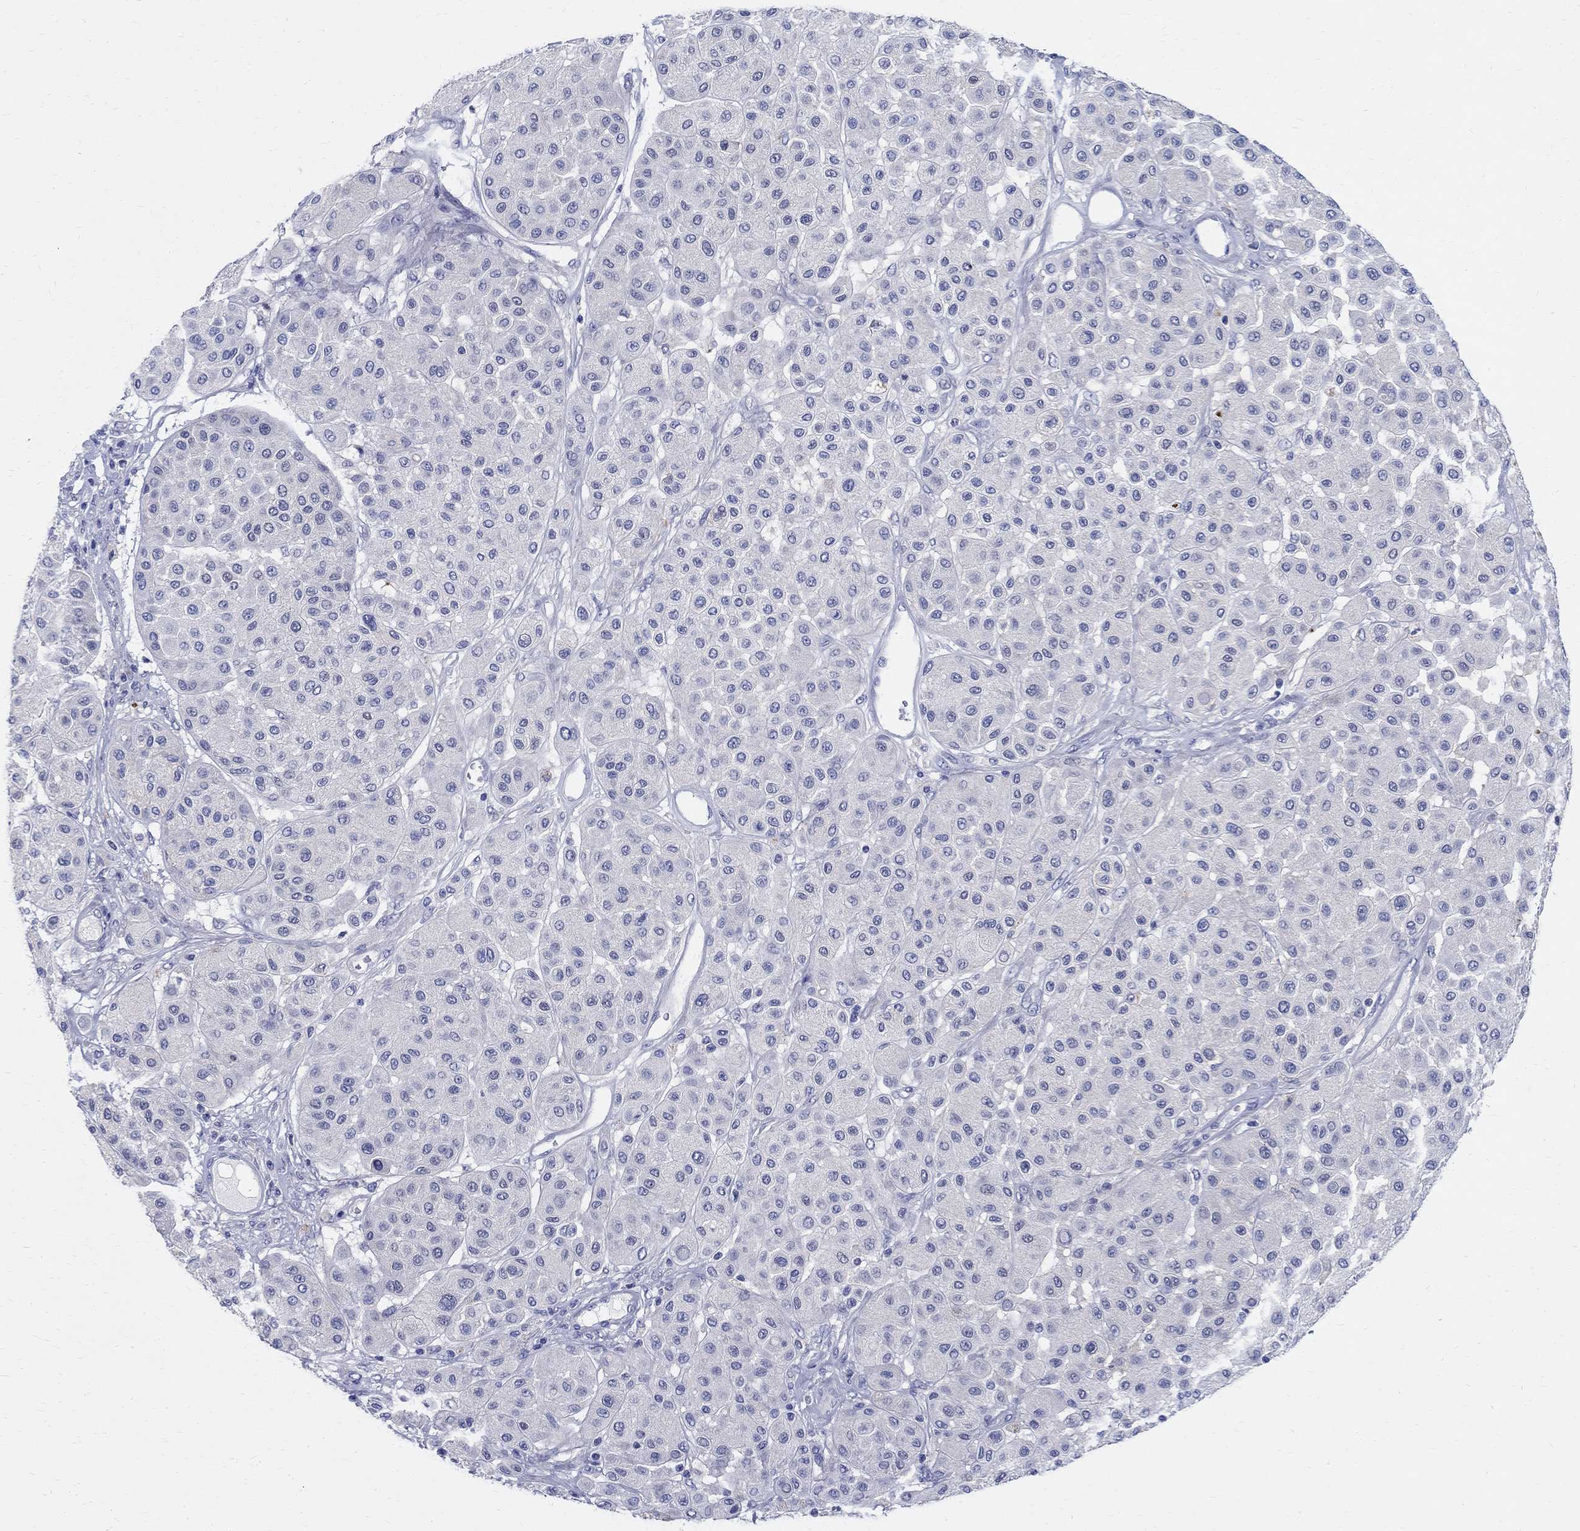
{"staining": {"intensity": "negative", "quantity": "none", "location": "none"}, "tissue": "melanoma", "cell_type": "Tumor cells", "image_type": "cancer", "snomed": [{"axis": "morphology", "description": "Malignant melanoma, Metastatic site"}, {"axis": "topography", "description": "Smooth muscle"}], "caption": "Immunohistochemistry (IHC) of human malignant melanoma (metastatic site) shows no positivity in tumor cells.", "gene": "SOX2", "patient": {"sex": "male", "age": 41}}